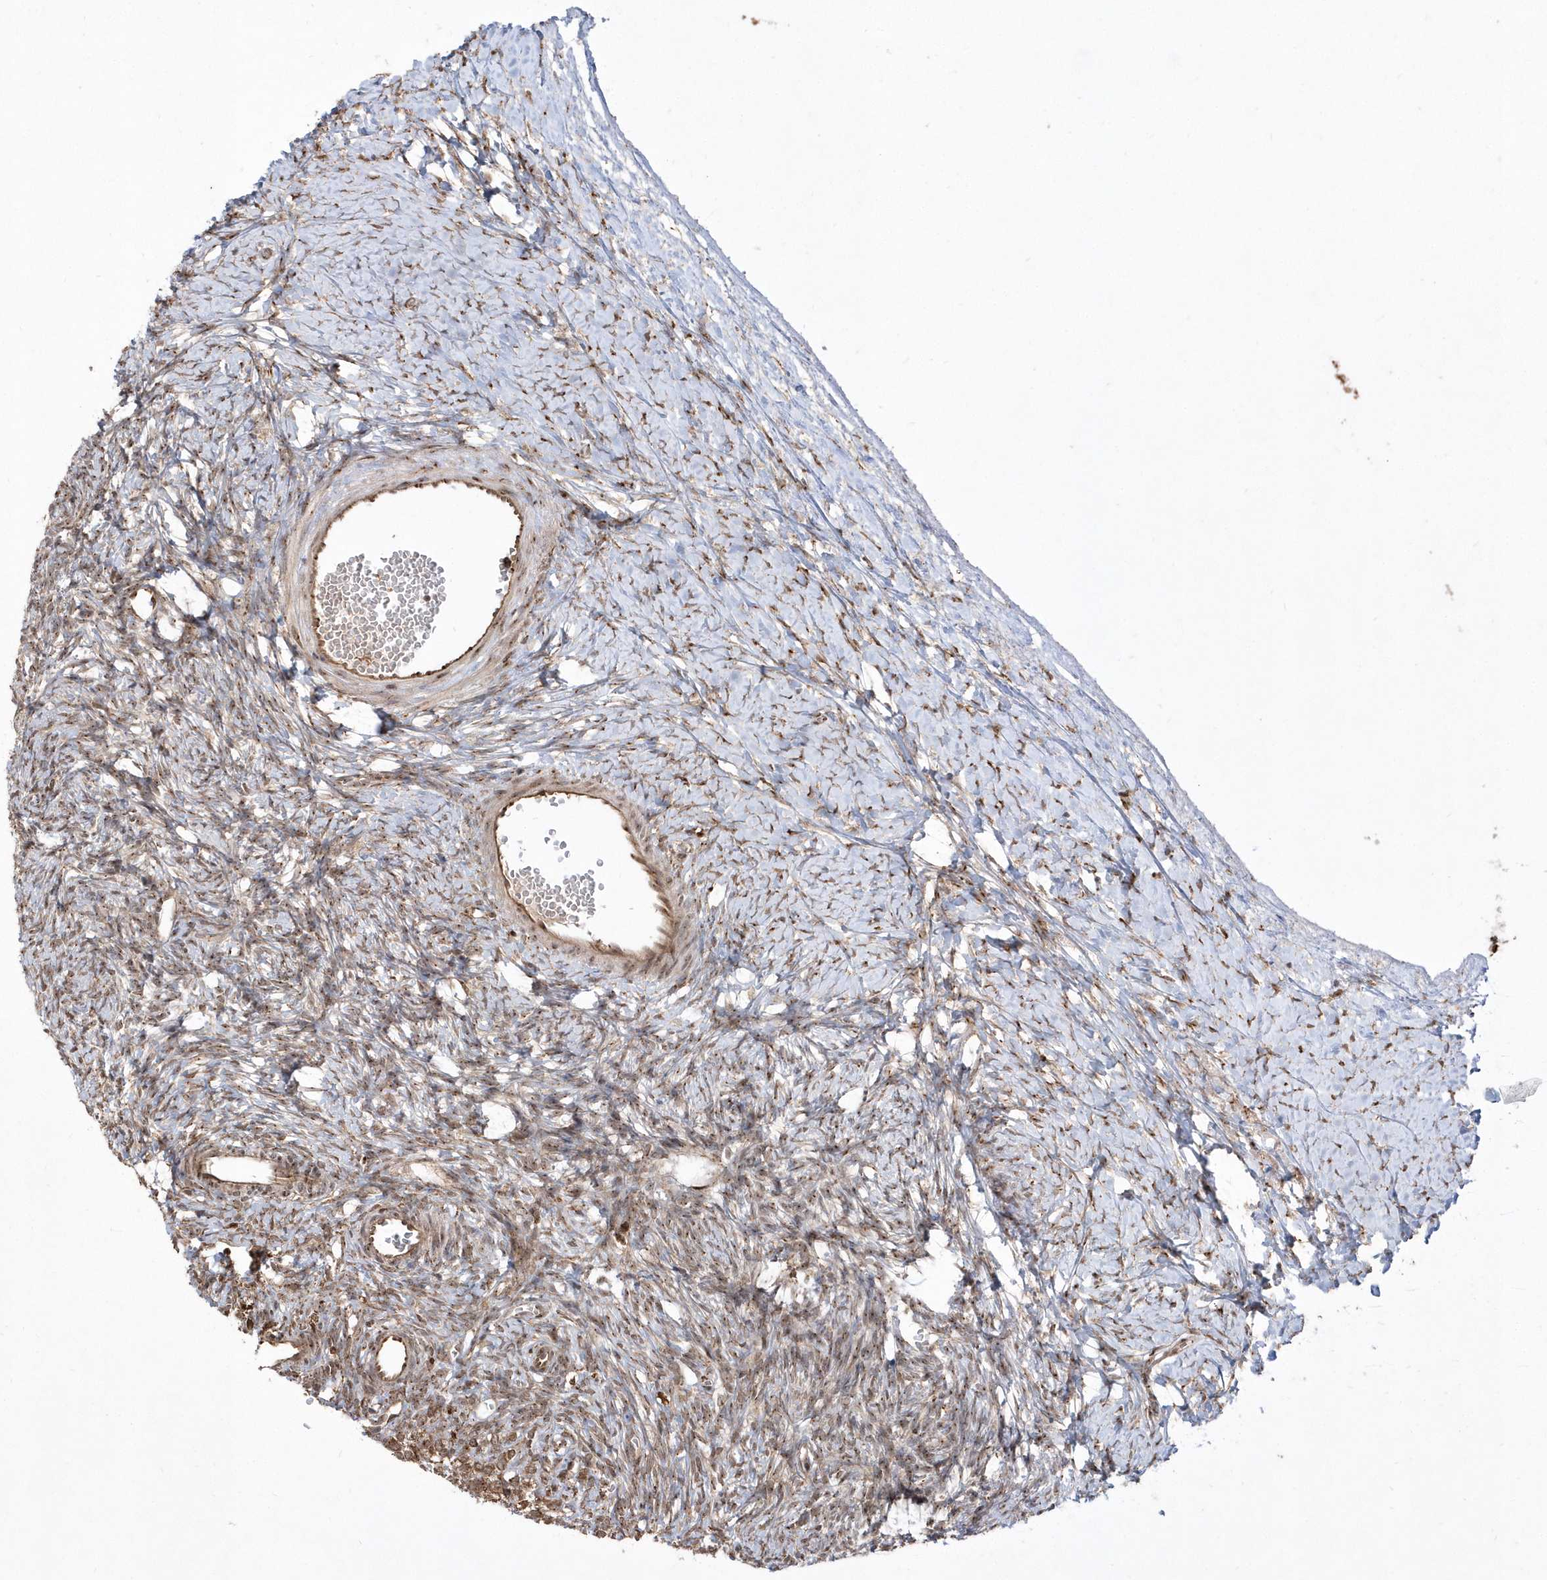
{"staining": {"intensity": "strong", "quantity": ">75%", "location": "cytoplasmic/membranous"}, "tissue": "ovary", "cell_type": "Follicle cells", "image_type": "normal", "snomed": [{"axis": "morphology", "description": "Normal tissue, NOS"}, {"axis": "morphology", "description": "Developmental malformation"}, {"axis": "topography", "description": "Ovary"}], "caption": "Immunohistochemistry histopathology image of normal human ovary stained for a protein (brown), which demonstrates high levels of strong cytoplasmic/membranous positivity in approximately >75% of follicle cells.", "gene": "EPC2", "patient": {"sex": "female", "age": 39}}